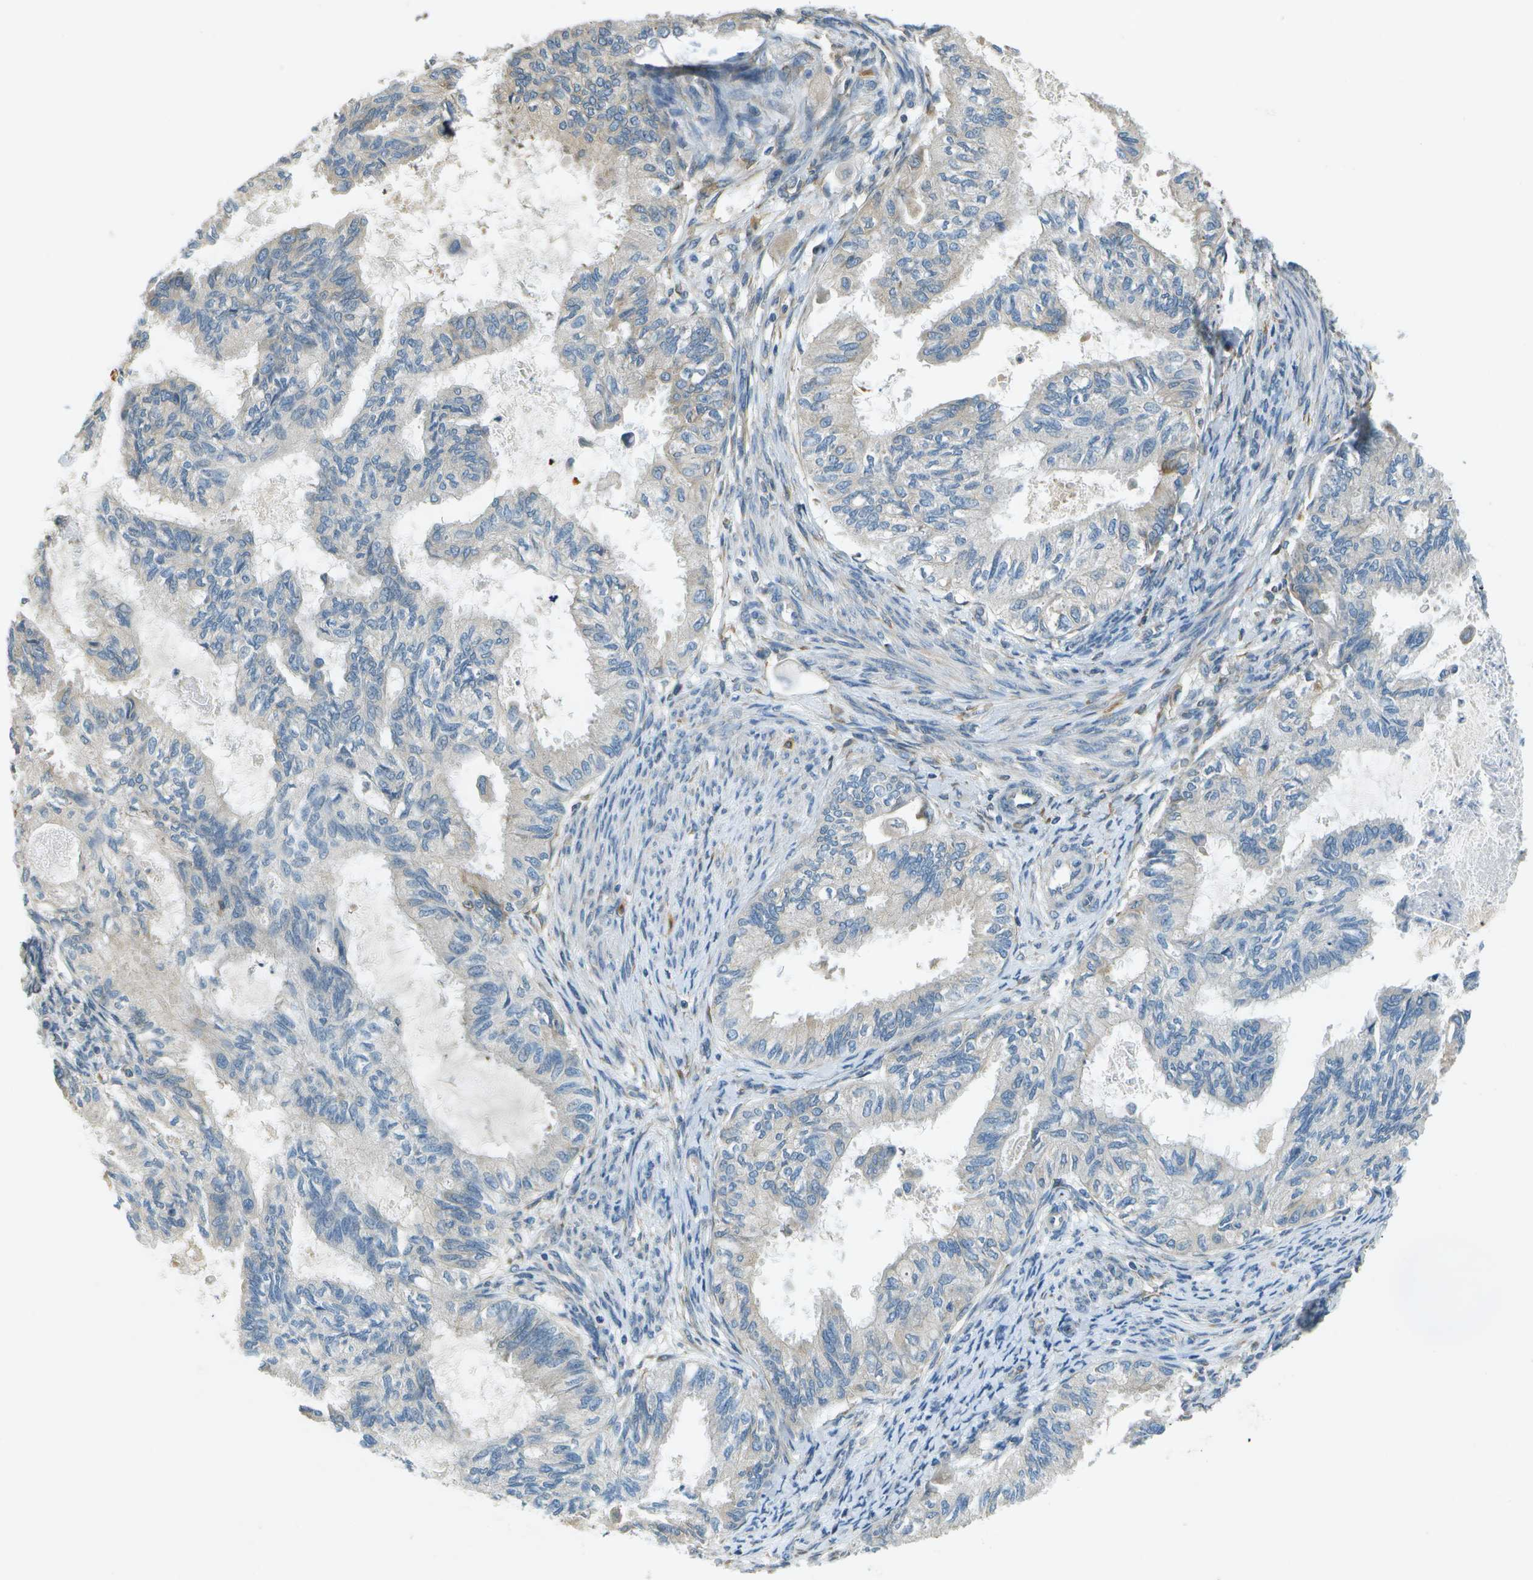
{"staining": {"intensity": "negative", "quantity": "none", "location": "none"}, "tissue": "cervical cancer", "cell_type": "Tumor cells", "image_type": "cancer", "snomed": [{"axis": "morphology", "description": "Normal tissue, NOS"}, {"axis": "morphology", "description": "Adenocarcinoma, NOS"}, {"axis": "topography", "description": "Cervix"}, {"axis": "topography", "description": "Endometrium"}], "caption": "An image of human adenocarcinoma (cervical) is negative for staining in tumor cells.", "gene": "SAMSN1", "patient": {"sex": "female", "age": 86}}